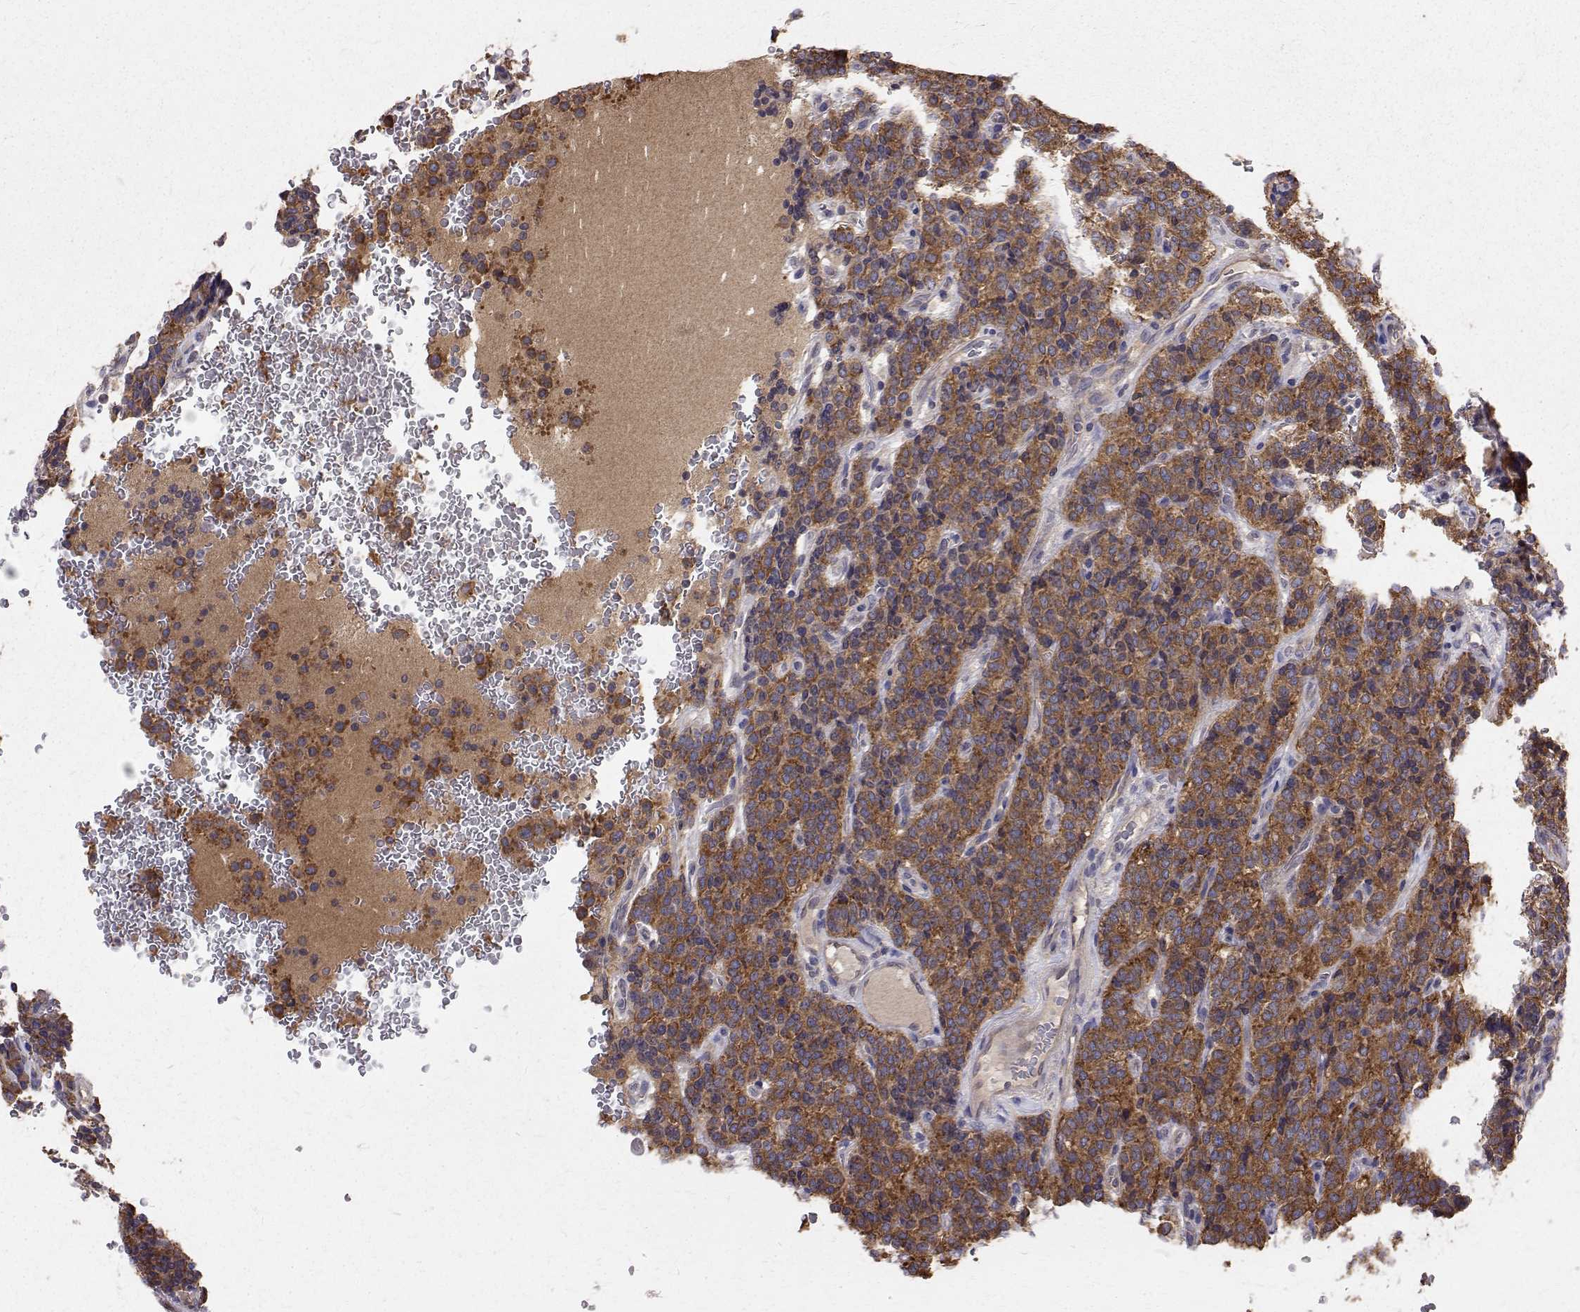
{"staining": {"intensity": "strong", "quantity": ">75%", "location": "cytoplasmic/membranous"}, "tissue": "carcinoid", "cell_type": "Tumor cells", "image_type": "cancer", "snomed": [{"axis": "morphology", "description": "Carcinoid, malignant, NOS"}, {"axis": "topography", "description": "Pancreas"}], "caption": "Human carcinoid (malignant) stained with a protein marker exhibits strong staining in tumor cells.", "gene": "FARSB", "patient": {"sex": "male", "age": 36}}